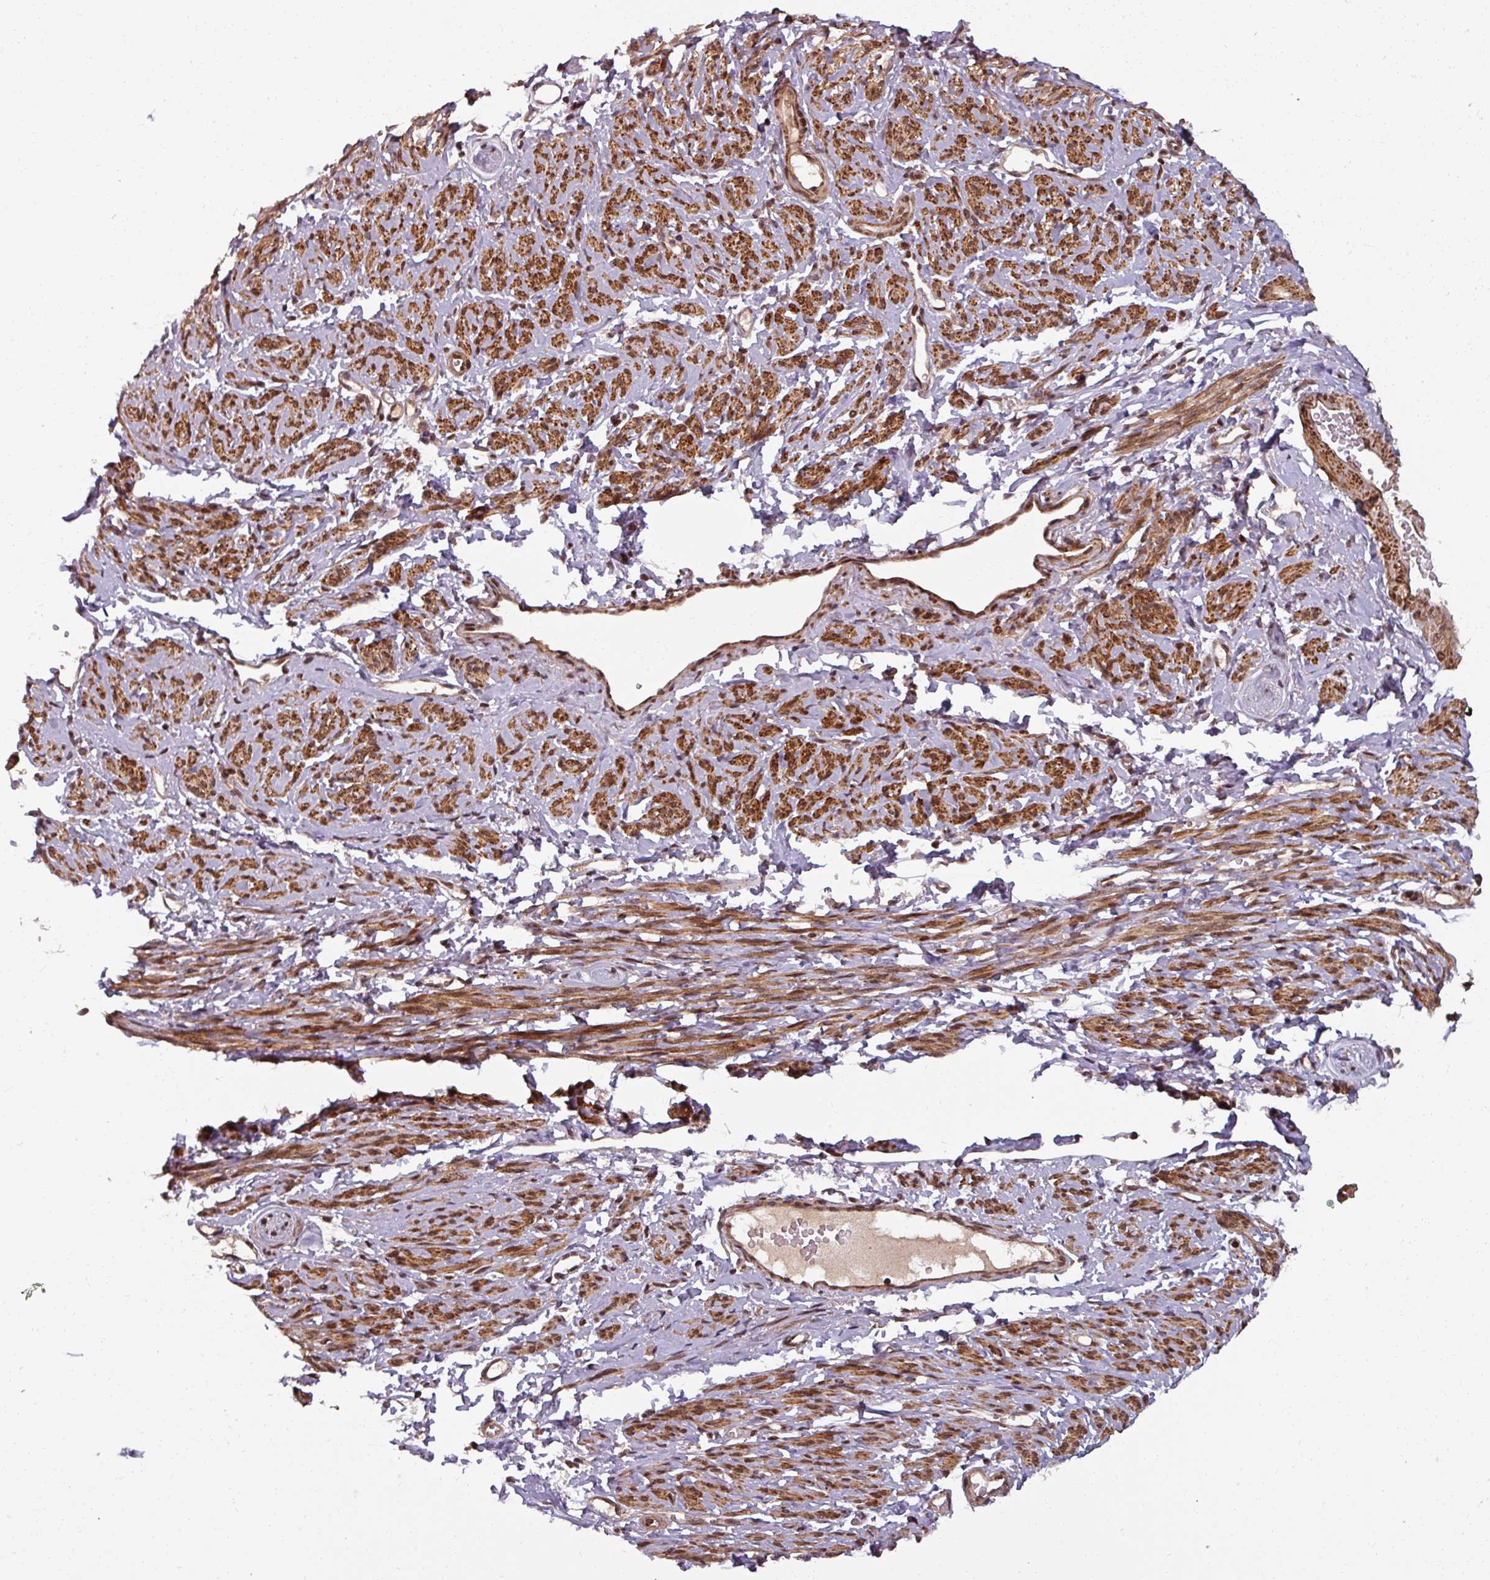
{"staining": {"intensity": "strong", "quantity": ">75%", "location": "cytoplasmic/membranous,nuclear"}, "tissue": "smooth muscle", "cell_type": "Smooth muscle cells", "image_type": "normal", "snomed": [{"axis": "morphology", "description": "Normal tissue, NOS"}, {"axis": "topography", "description": "Smooth muscle"}], "caption": "Smooth muscle cells exhibit high levels of strong cytoplasmic/membranous,nuclear positivity in approximately >75% of cells in benign smooth muscle. The staining is performed using DAB brown chromogen to label protein expression. The nuclei are counter-stained blue using hematoxylin.", "gene": "SWI5", "patient": {"sex": "female", "age": 65}}